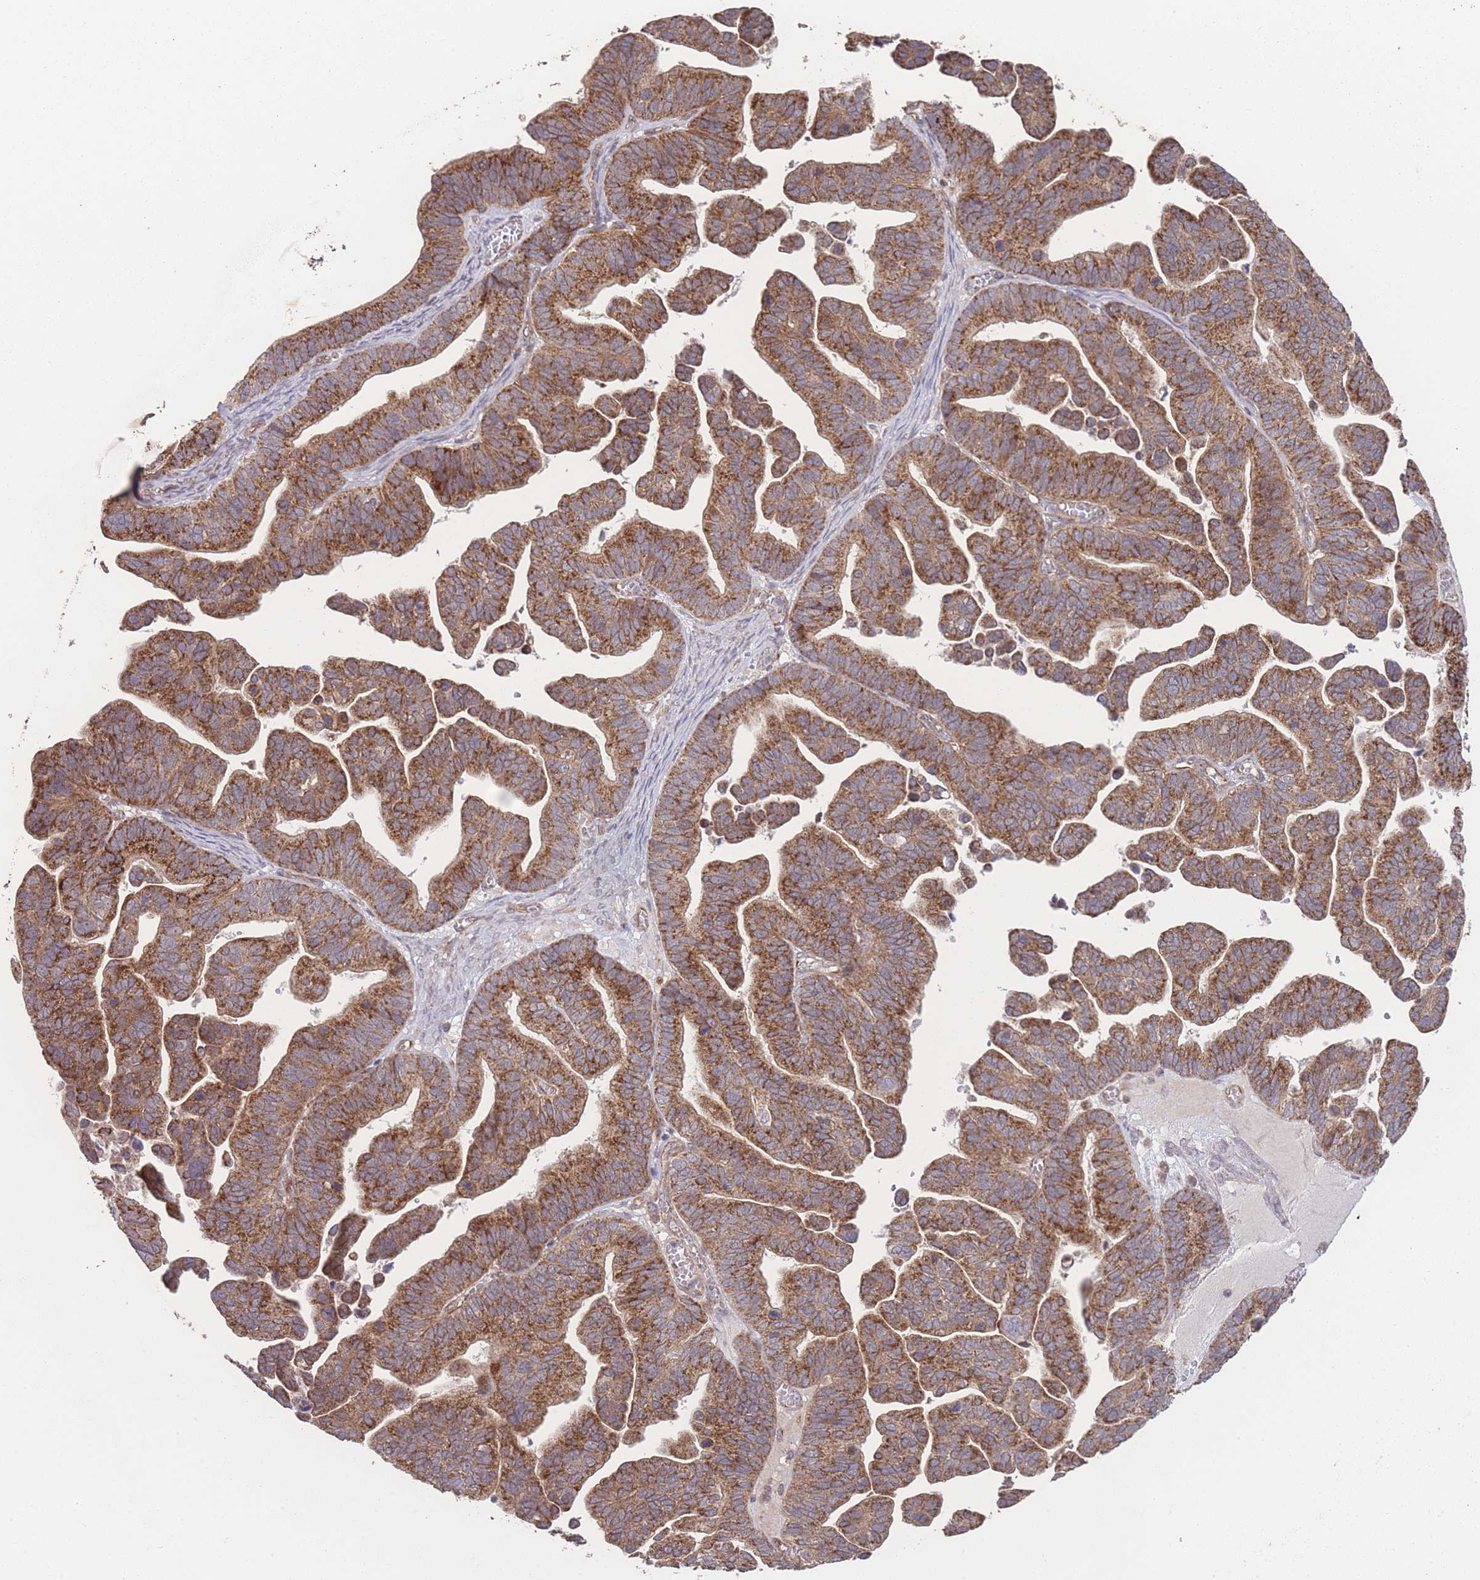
{"staining": {"intensity": "strong", "quantity": ">75%", "location": "cytoplasmic/membranous"}, "tissue": "ovarian cancer", "cell_type": "Tumor cells", "image_type": "cancer", "snomed": [{"axis": "morphology", "description": "Cystadenocarcinoma, serous, NOS"}, {"axis": "topography", "description": "Ovary"}], "caption": "Immunohistochemical staining of ovarian cancer shows high levels of strong cytoplasmic/membranous protein positivity in about >75% of tumor cells.", "gene": "PXMP4", "patient": {"sex": "female", "age": 56}}